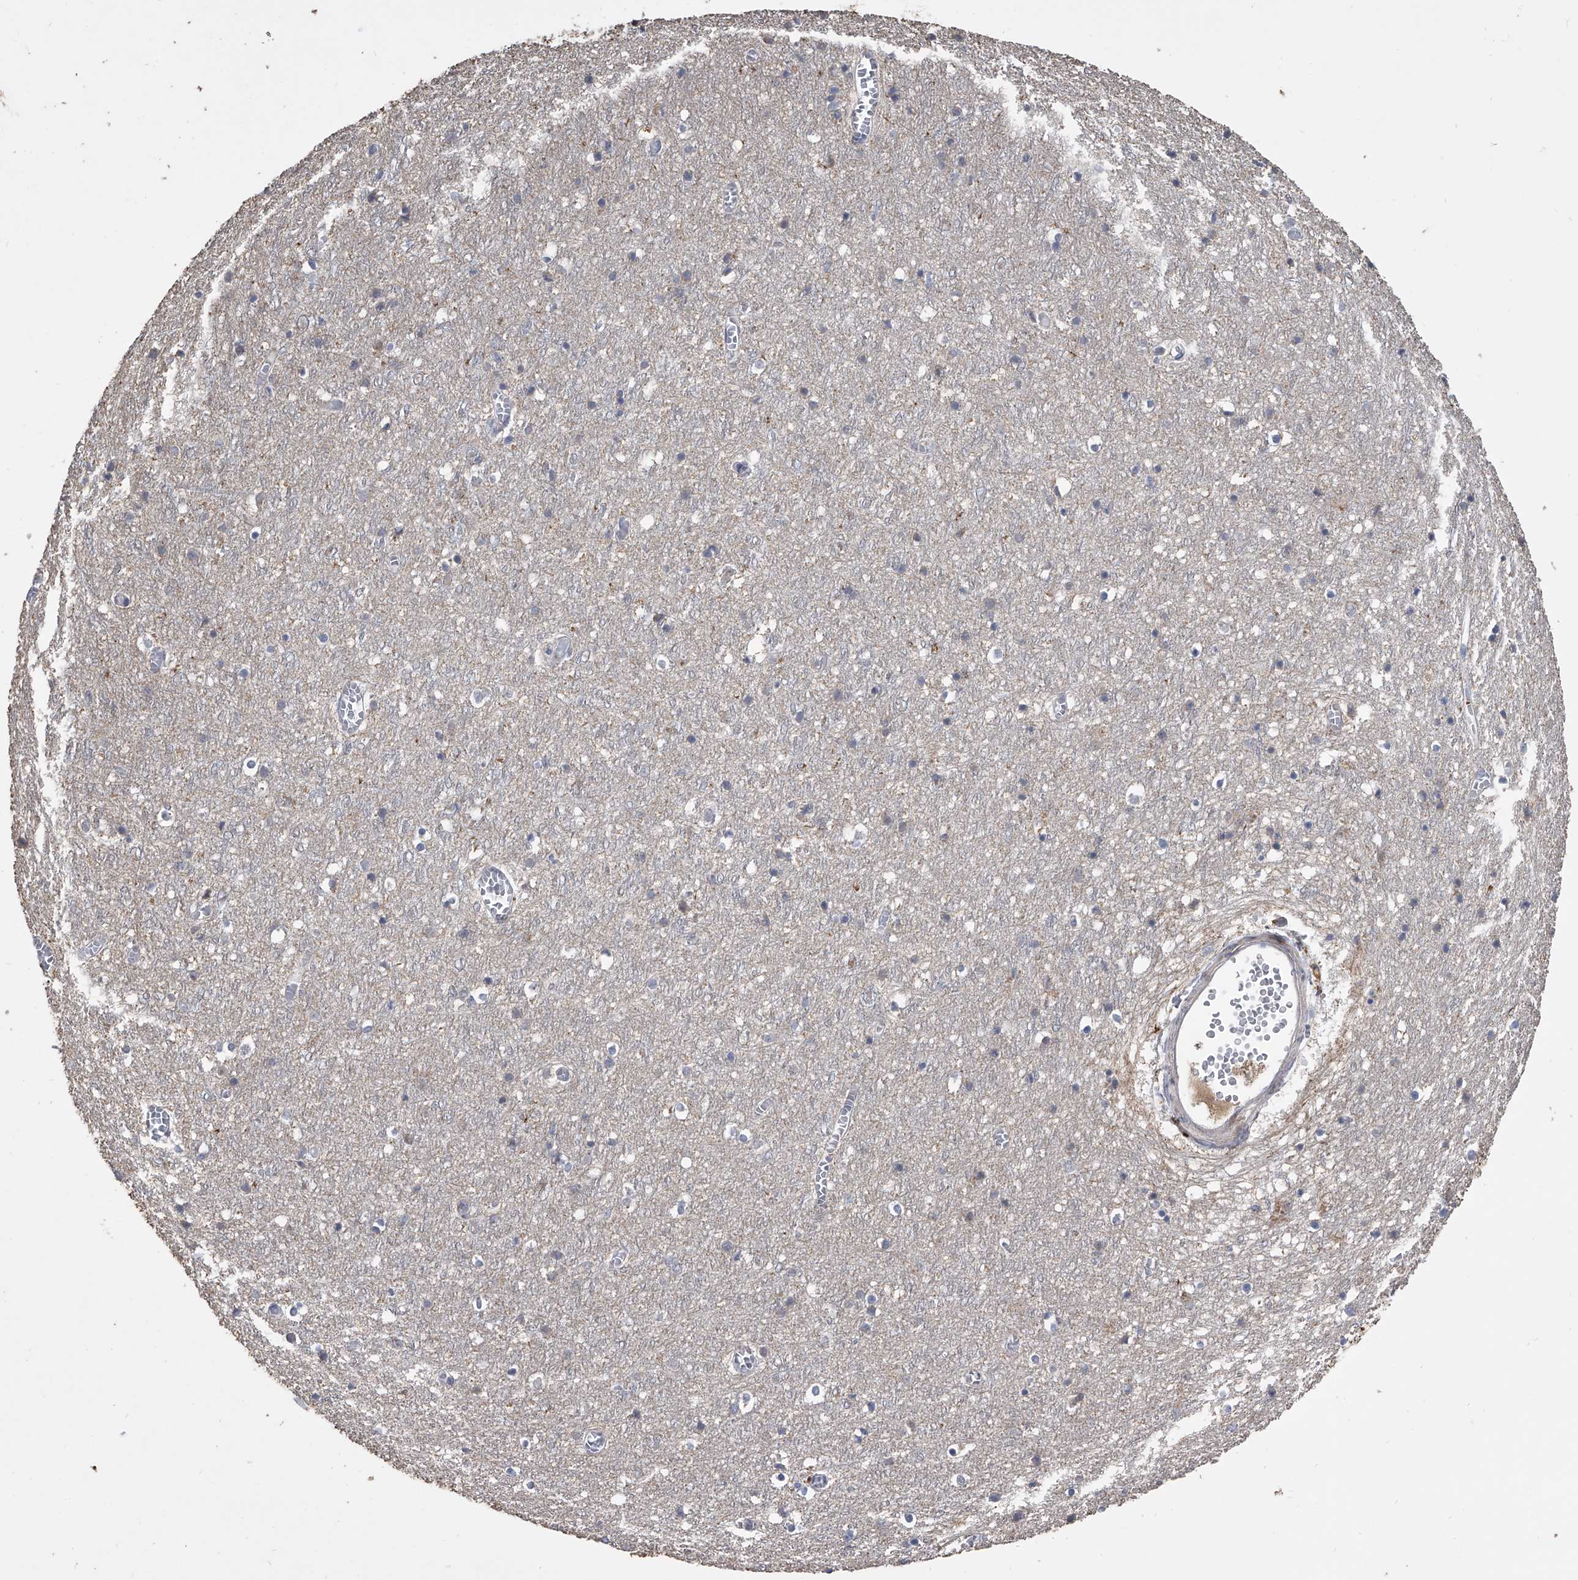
{"staining": {"intensity": "negative", "quantity": "none", "location": "none"}, "tissue": "cerebral cortex", "cell_type": "Endothelial cells", "image_type": "normal", "snomed": [{"axis": "morphology", "description": "Normal tissue, NOS"}, {"axis": "topography", "description": "Cerebral cortex"}], "caption": "Immunohistochemistry (IHC) of normal human cerebral cortex displays no positivity in endothelial cells.", "gene": "NRP1", "patient": {"sex": "female", "age": 64}}